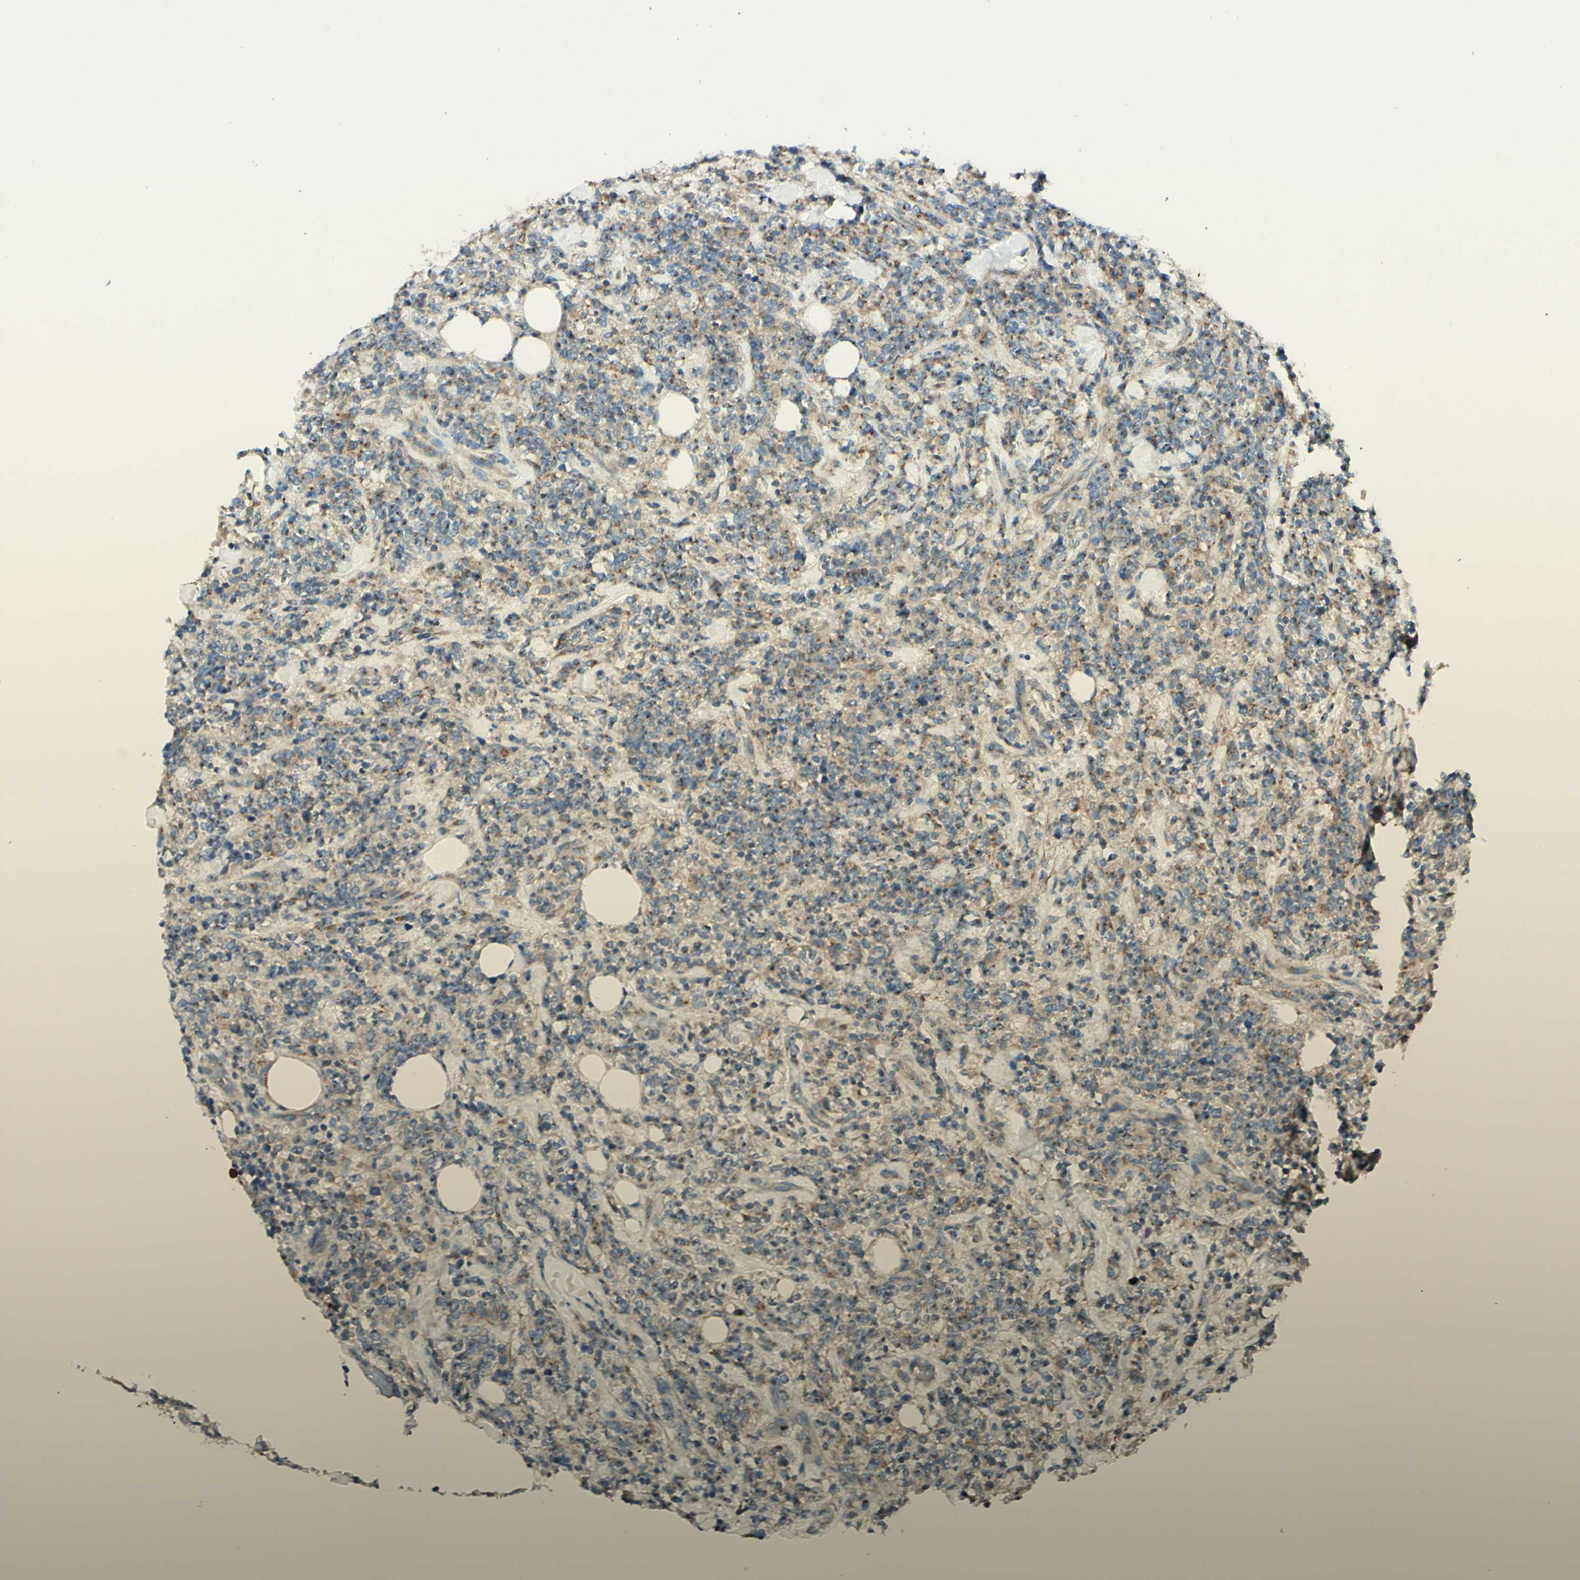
{"staining": {"intensity": "moderate", "quantity": "25%-75%", "location": "nuclear"}, "tissue": "lymphoma", "cell_type": "Tumor cells", "image_type": "cancer", "snomed": [{"axis": "morphology", "description": "Malignant lymphoma, non-Hodgkin's type, High grade"}, {"axis": "topography", "description": "Soft tissue"}], "caption": "An immunohistochemistry (IHC) photomicrograph of tumor tissue is shown. Protein staining in brown labels moderate nuclear positivity in malignant lymphoma, non-Hodgkin's type (high-grade) within tumor cells.", "gene": "MTM1", "patient": {"sex": "male", "age": 18}}